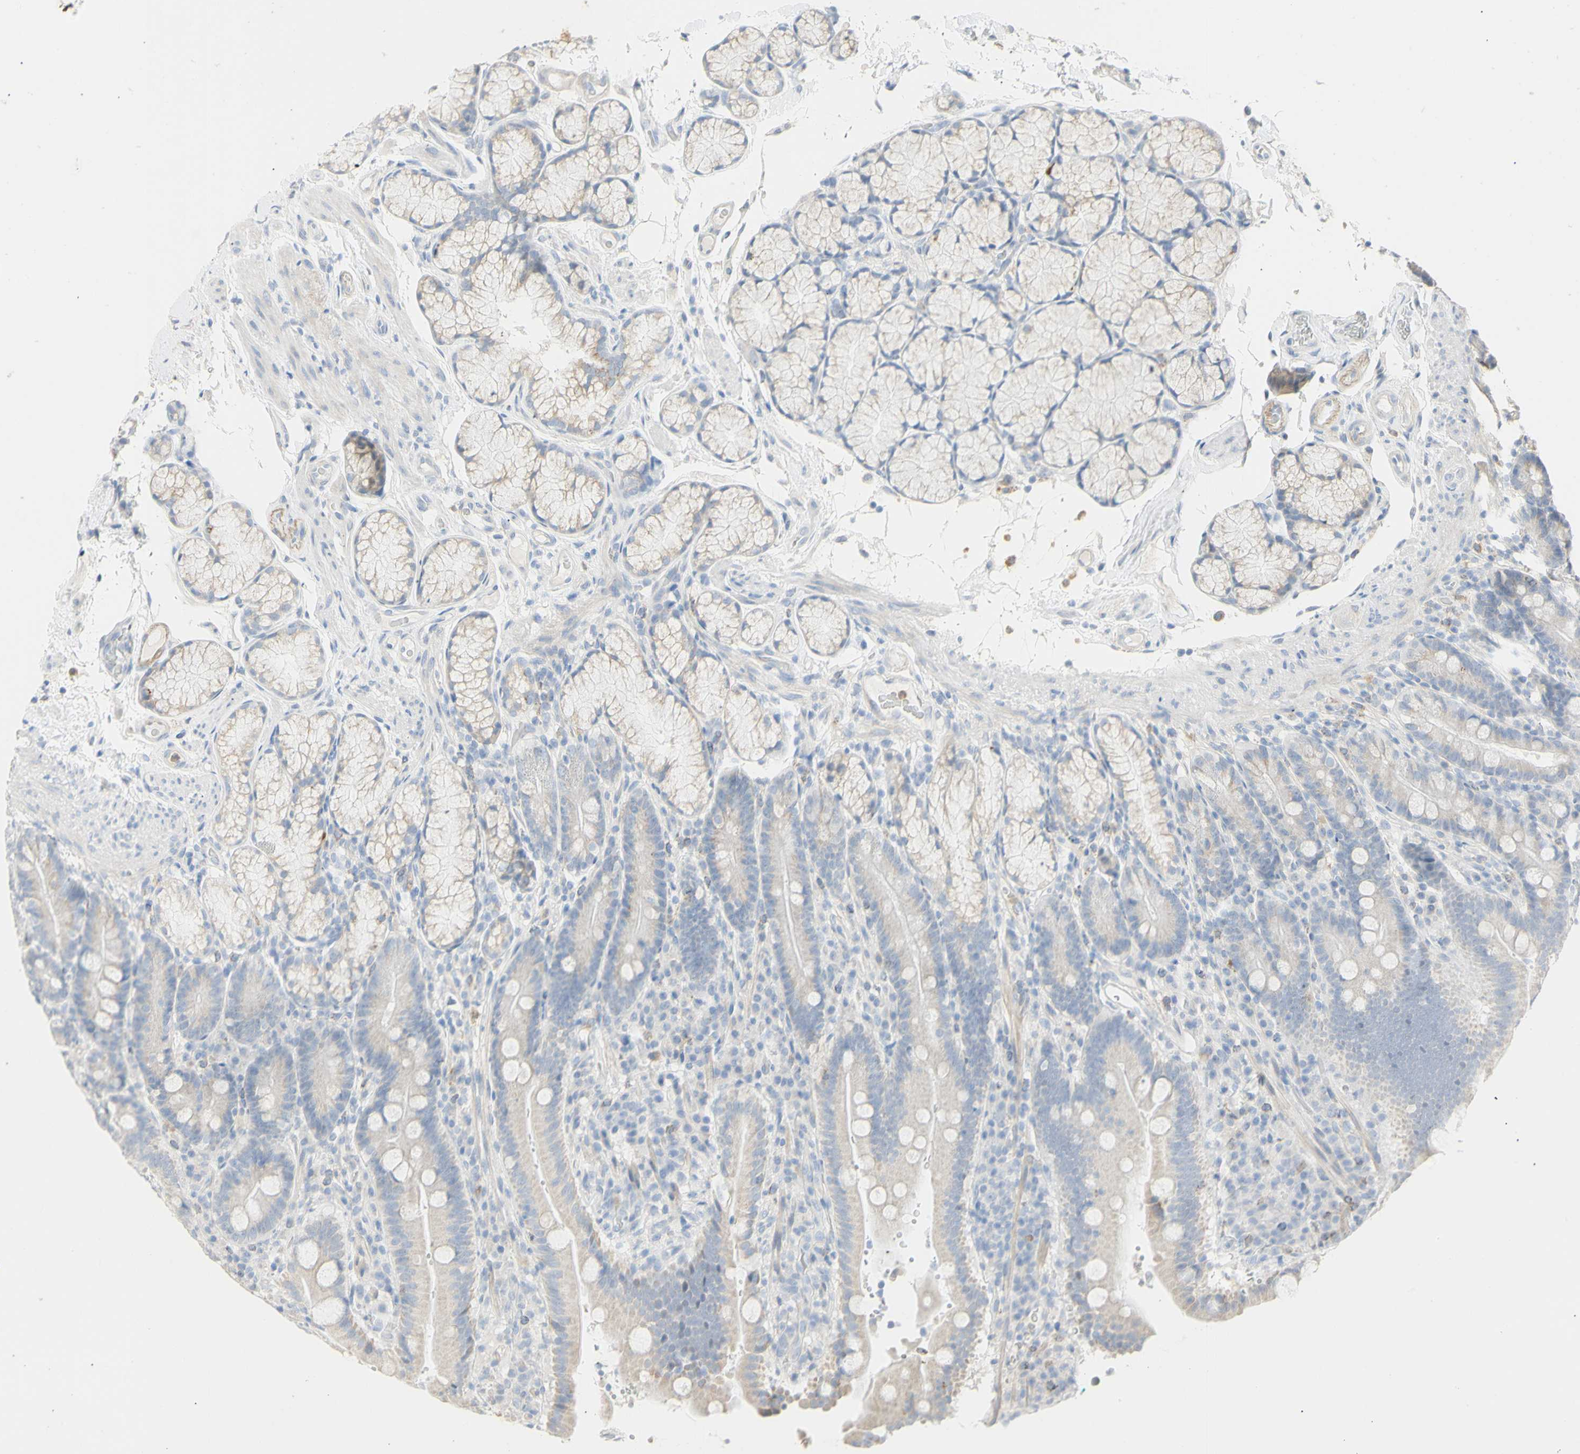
{"staining": {"intensity": "weak", "quantity": "25%-75%", "location": "cytoplasmic/membranous"}, "tissue": "duodenum", "cell_type": "Glandular cells", "image_type": "normal", "snomed": [{"axis": "morphology", "description": "Normal tissue, NOS"}, {"axis": "topography", "description": "Small intestine, NOS"}], "caption": "Immunohistochemistry (IHC) micrograph of unremarkable duodenum stained for a protein (brown), which exhibits low levels of weak cytoplasmic/membranous staining in approximately 25%-75% of glandular cells.", "gene": "B4GALNT3", "patient": {"sex": "female", "age": 71}}